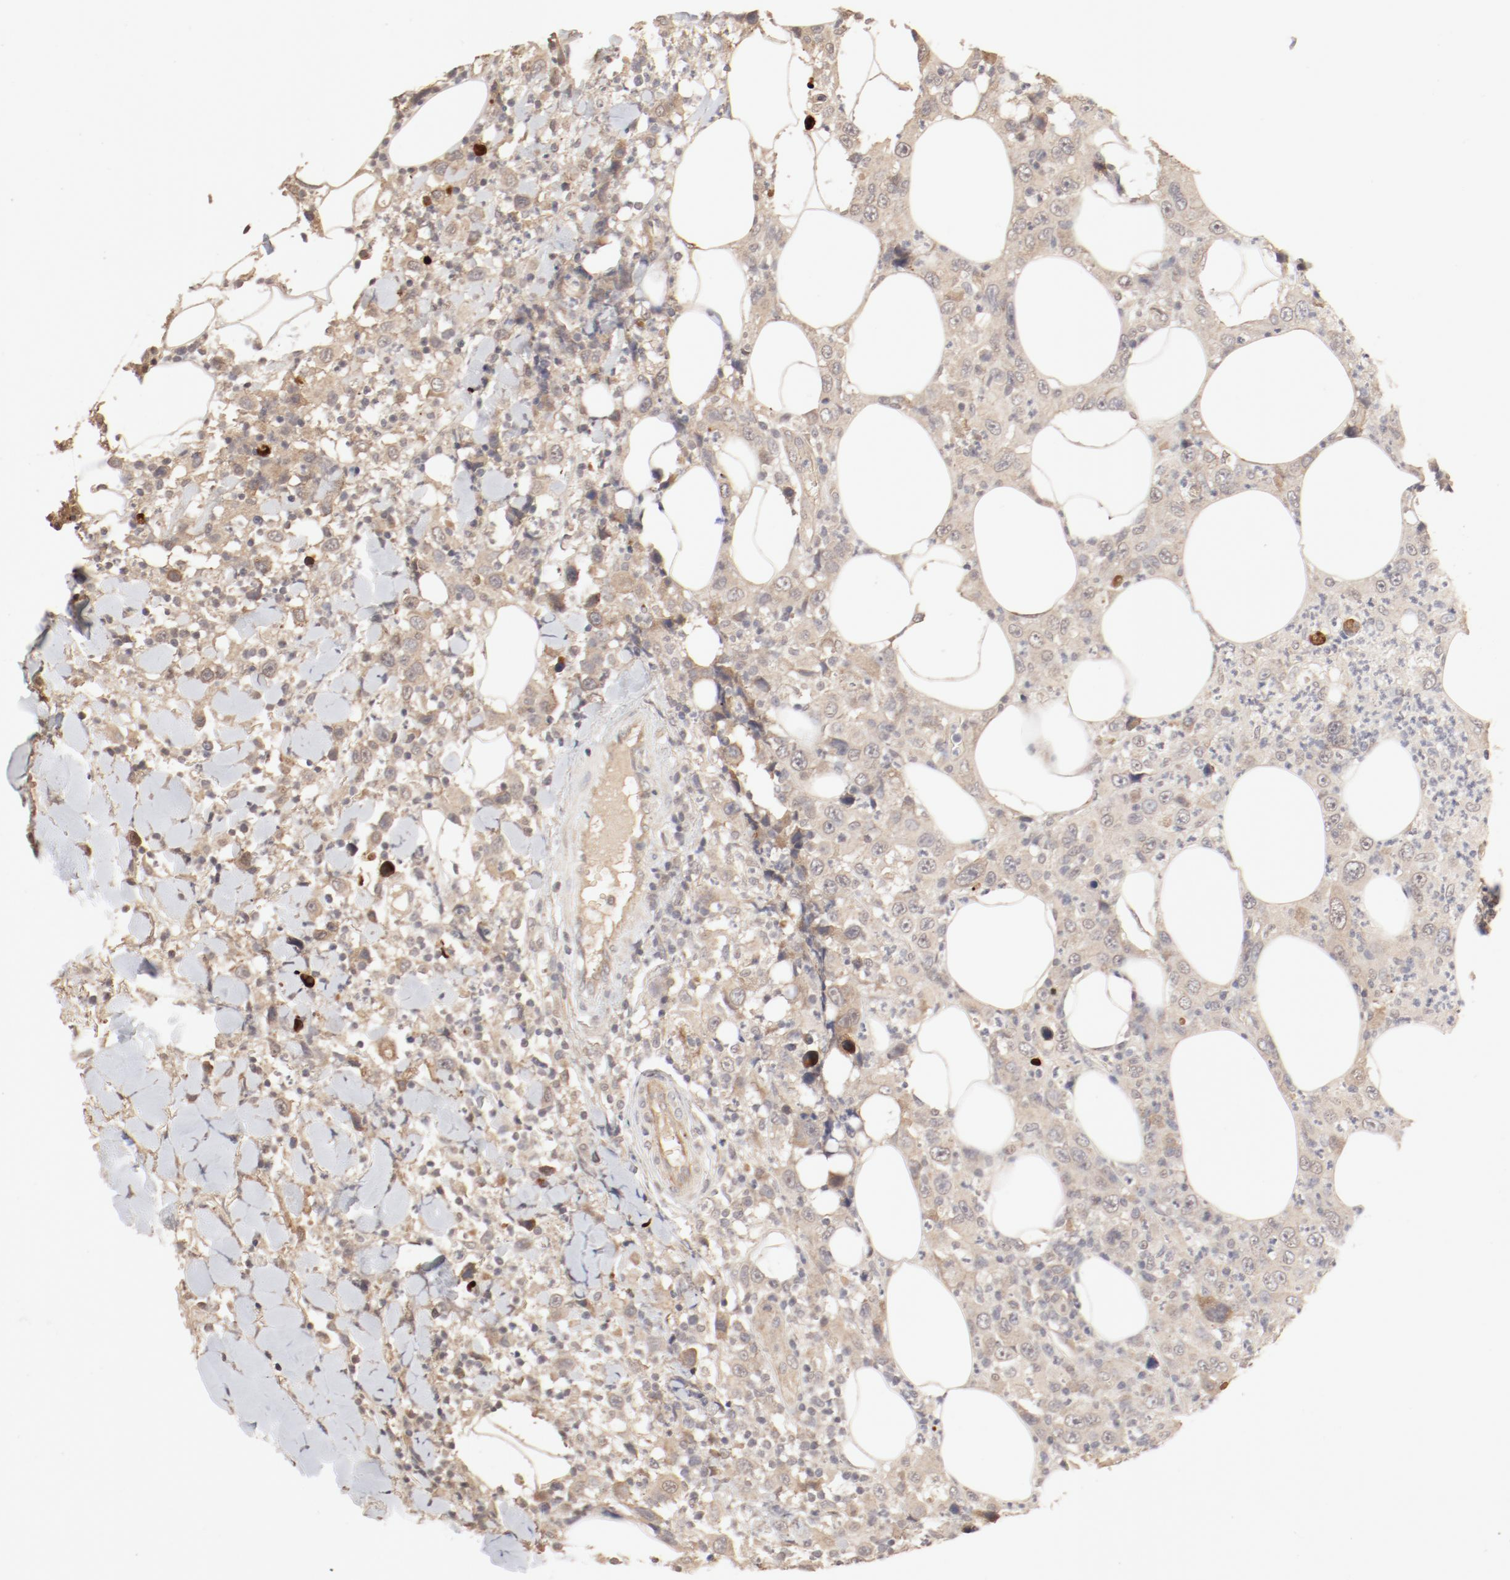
{"staining": {"intensity": "moderate", "quantity": ">75%", "location": "cytoplasmic/membranous,nuclear"}, "tissue": "thyroid cancer", "cell_type": "Tumor cells", "image_type": "cancer", "snomed": [{"axis": "morphology", "description": "Carcinoma, NOS"}, {"axis": "topography", "description": "Thyroid gland"}], "caption": "Immunohistochemistry micrograph of human carcinoma (thyroid) stained for a protein (brown), which displays medium levels of moderate cytoplasmic/membranous and nuclear staining in approximately >75% of tumor cells.", "gene": "IL3RA", "patient": {"sex": "female", "age": 77}}